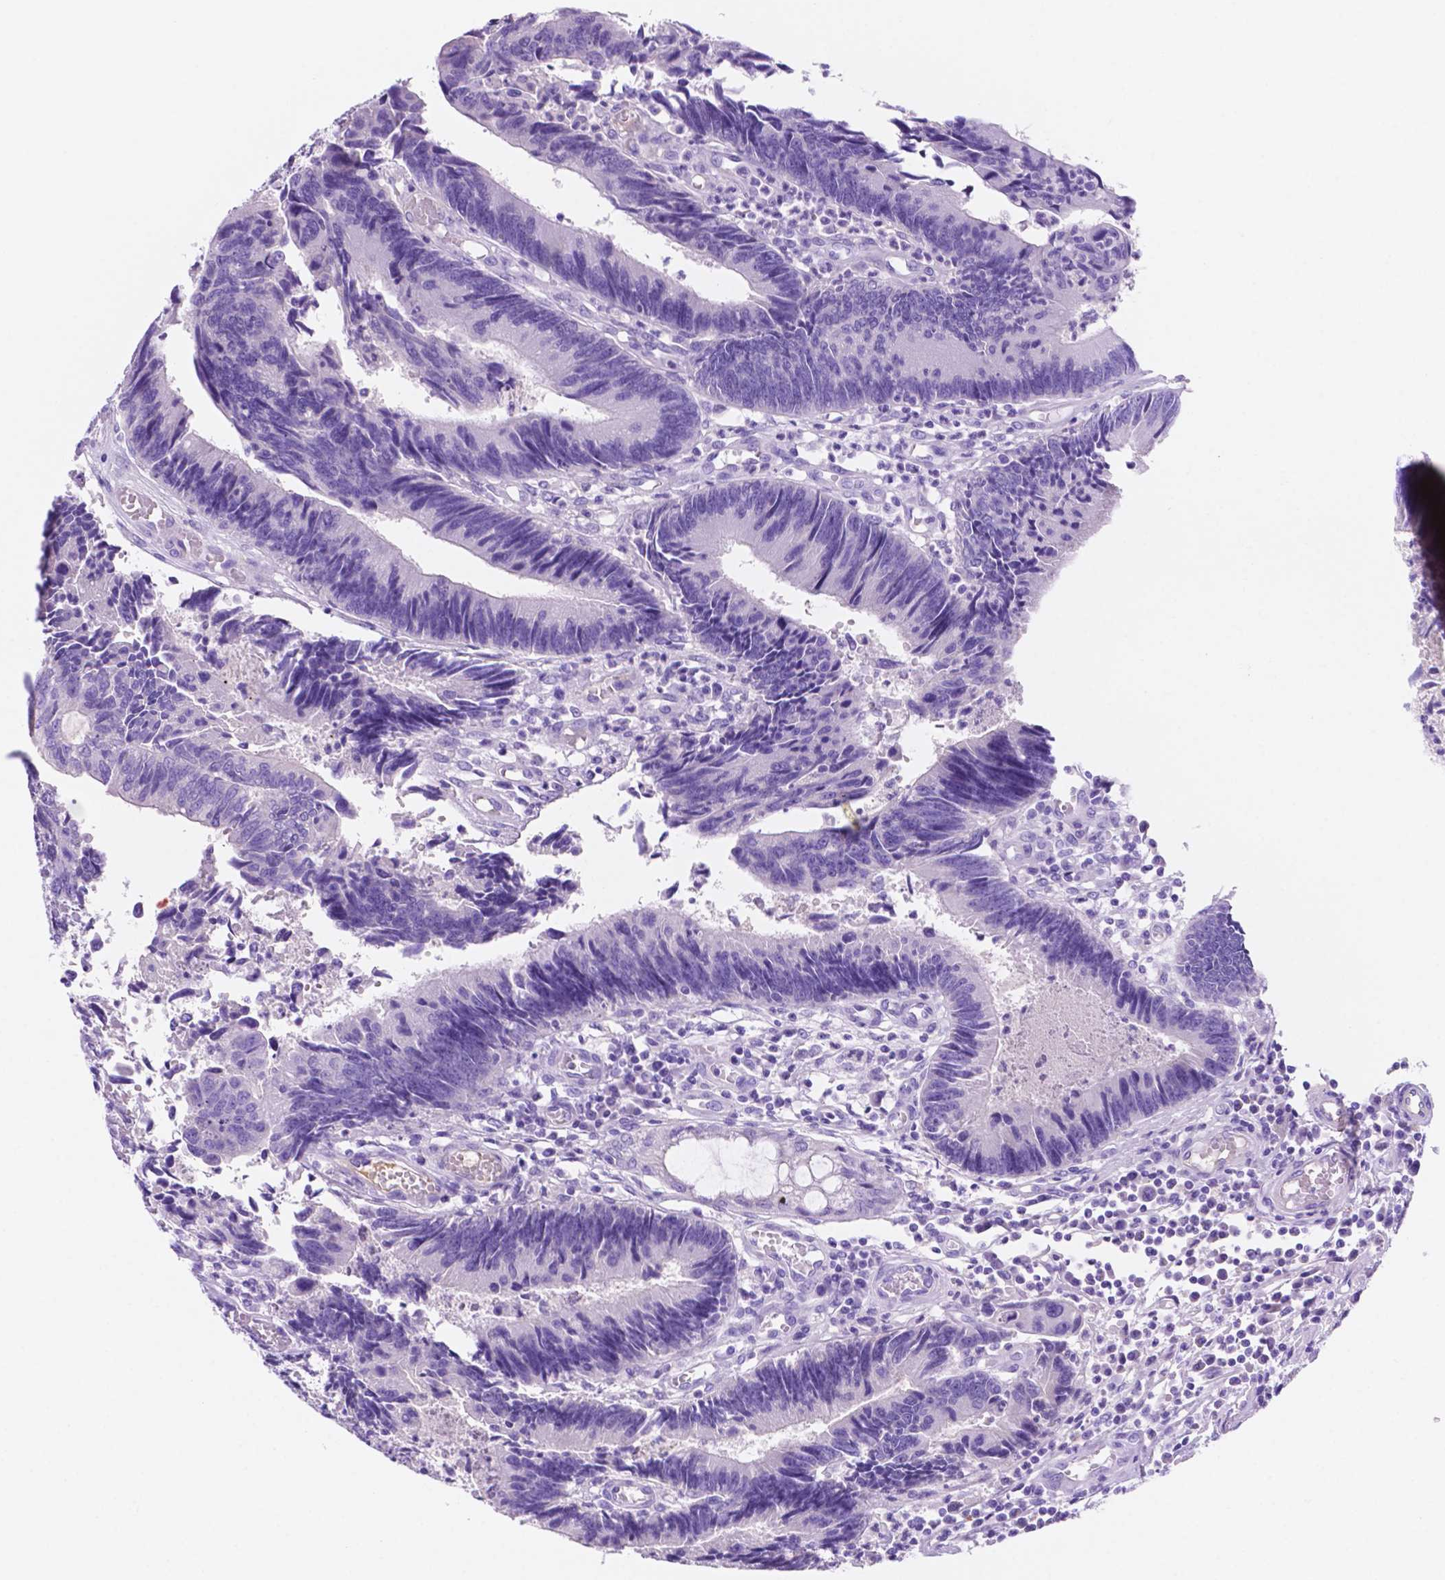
{"staining": {"intensity": "negative", "quantity": "none", "location": "none"}, "tissue": "colorectal cancer", "cell_type": "Tumor cells", "image_type": "cancer", "snomed": [{"axis": "morphology", "description": "Adenocarcinoma, NOS"}, {"axis": "topography", "description": "Colon"}], "caption": "Colorectal cancer (adenocarcinoma) was stained to show a protein in brown. There is no significant expression in tumor cells.", "gene": "FOXB2", "patient": {"sex": "female", "age": 67}}